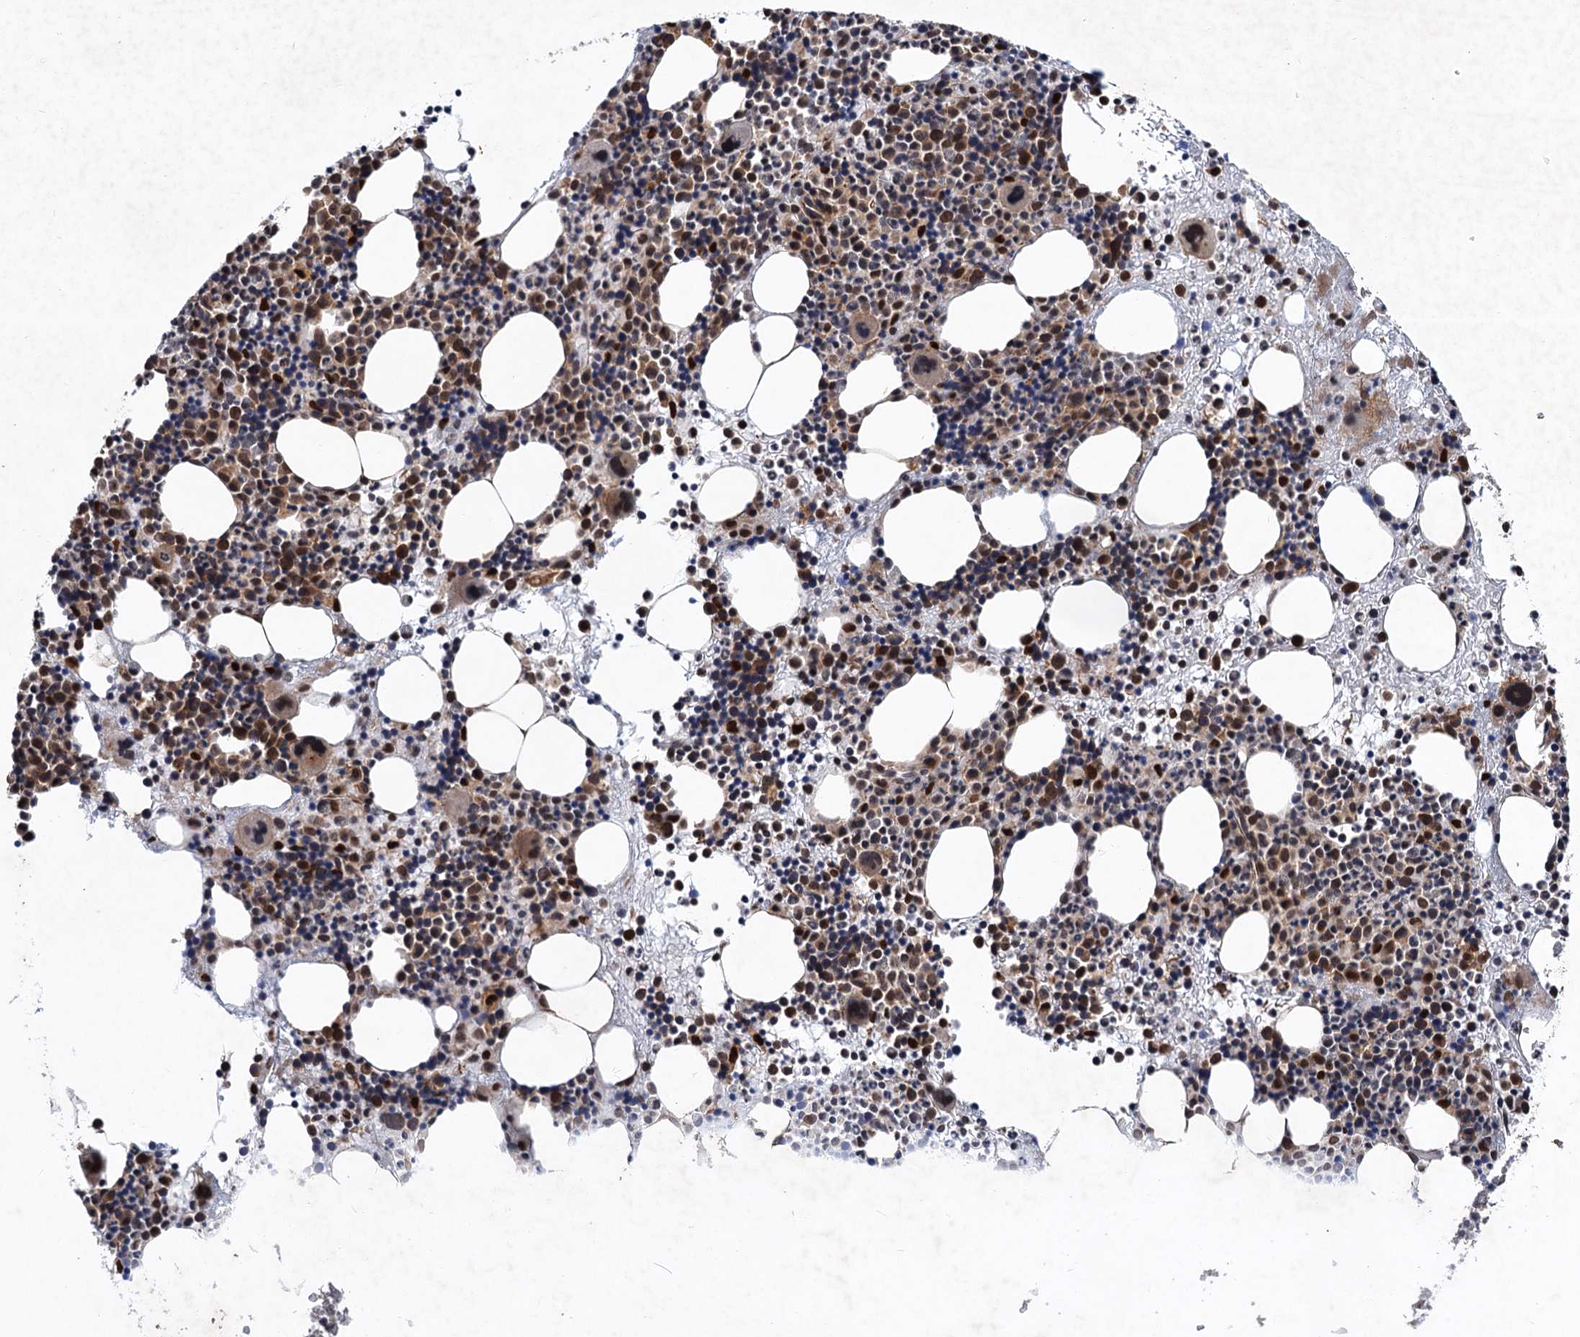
{"staining": {"intensity": "moderate", "quantity": "25%-75%", "location": "cytoplasmic/membranous,nuclear"}, "tissue": "bone marrow", "cell_type": "Hematopoietic cells", "image_type": "normal", "snomed": [{"axis": "morphology", "description": "Normal tissue, NOS"}, {"axis": "topography", "description": "Bone marrow"}], "caption": "Immunohistochemical staining of normal human bone marrow displays medium levels of moderate cytoplasmic/membranous,nuclear expression in about 25%-75% of hematopoietic cells. The staining was performed using DAB (3,3'-diaminobenzidine), with brown indicating positive protein expression. Nuclei are stained blue with hematoxylin.", "gene": "TTC31", "patient": {"sex": "male", "age": 51}}